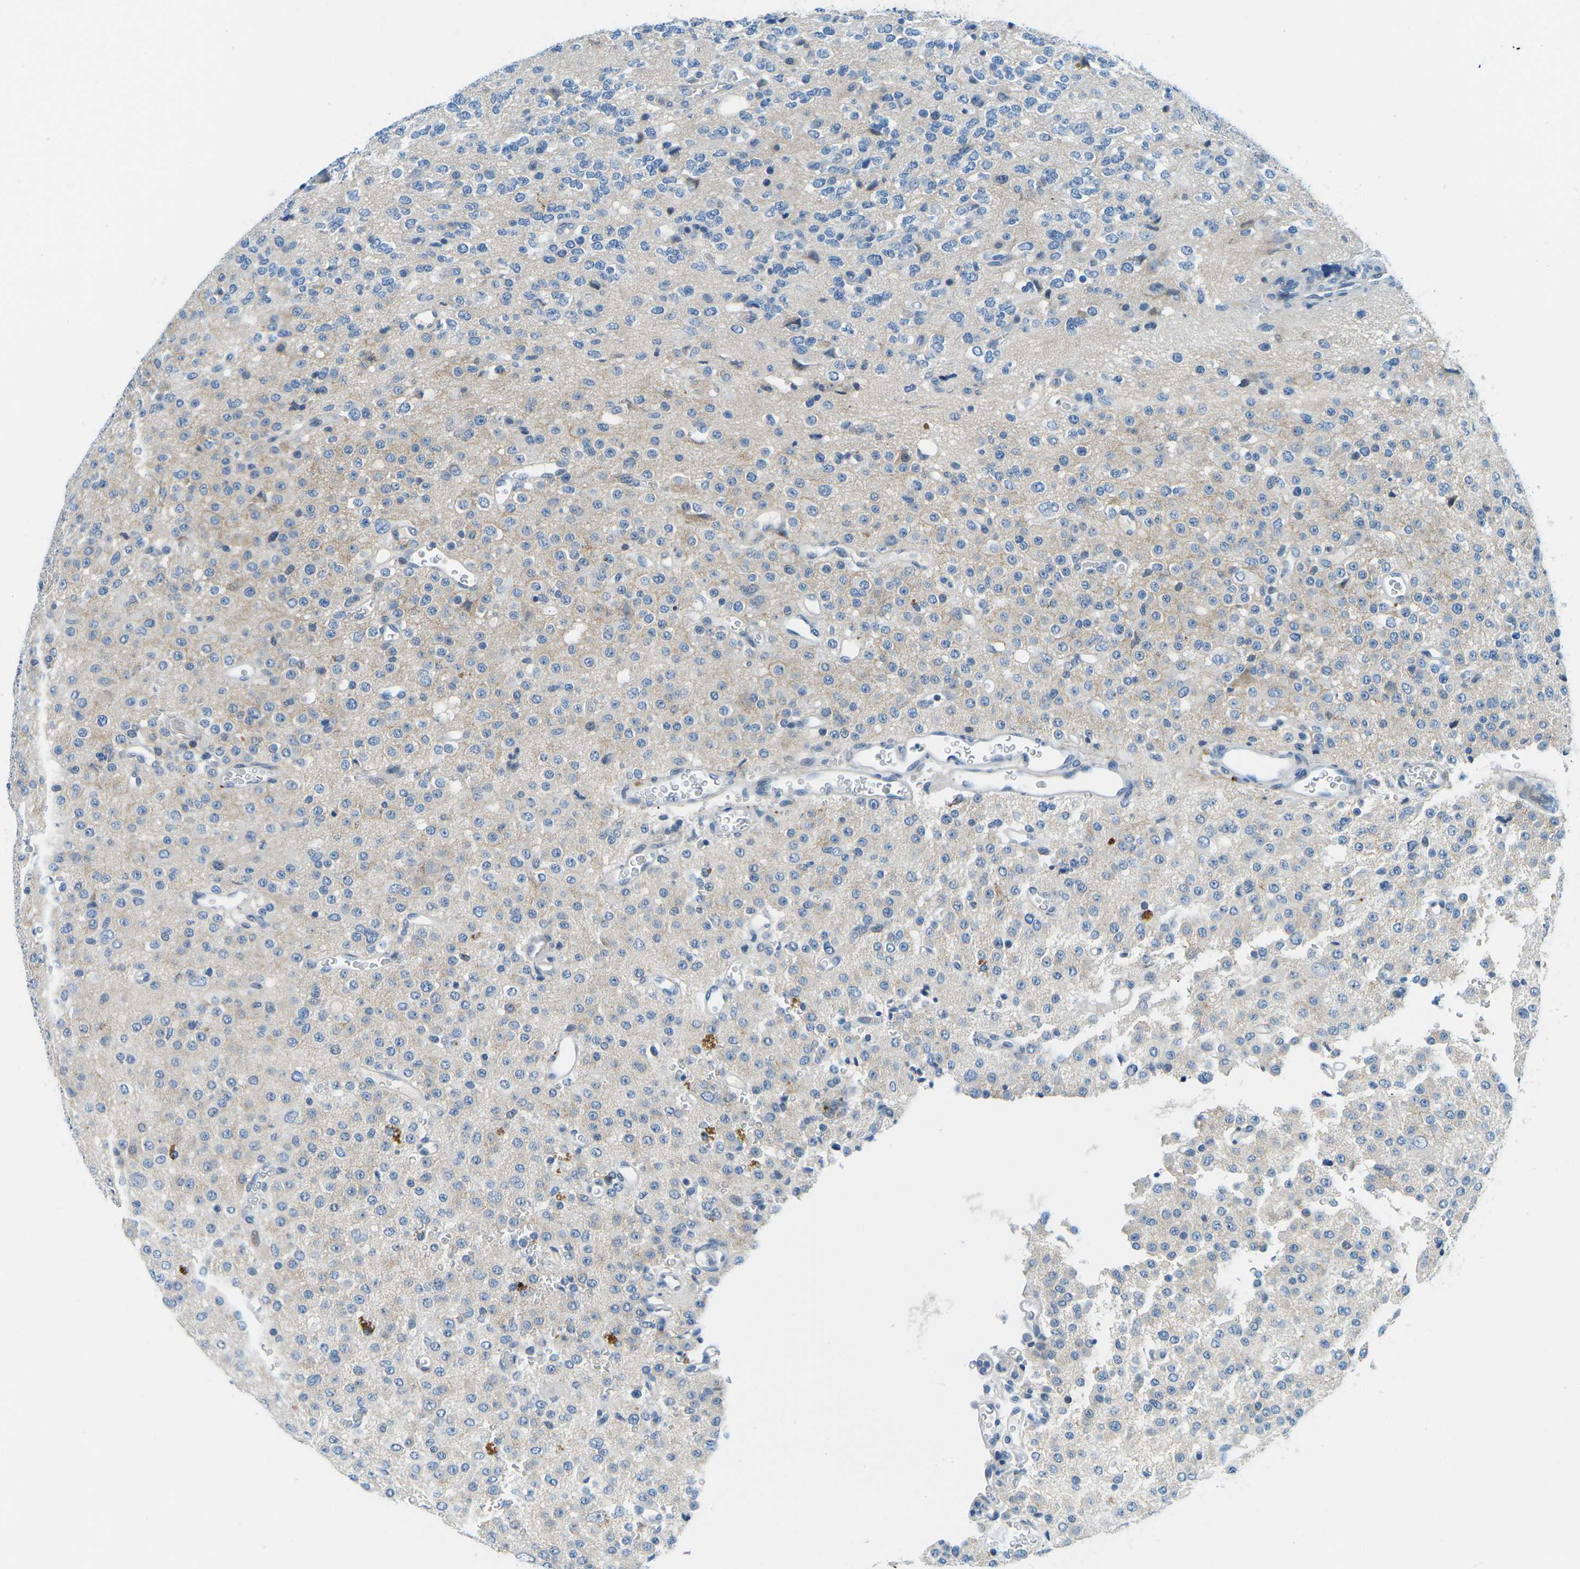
{"staining": {"intensity": "negative", "quantity": "none", "location": "none"}, "tissue": "glioma", "cell_type": "Tumor cells", "image_type": "cancer", "snomed": [{"axis": "morphology", "description": "Glioma, malignant, Low grade"}, {"axis": "topography", "description": "Brain"}], "caption": "Tumor cells are negative for protein expression in human malignant glioma (low-grade).", "gene": "CFB", "patient": {"sex": "male", "age": 38}}